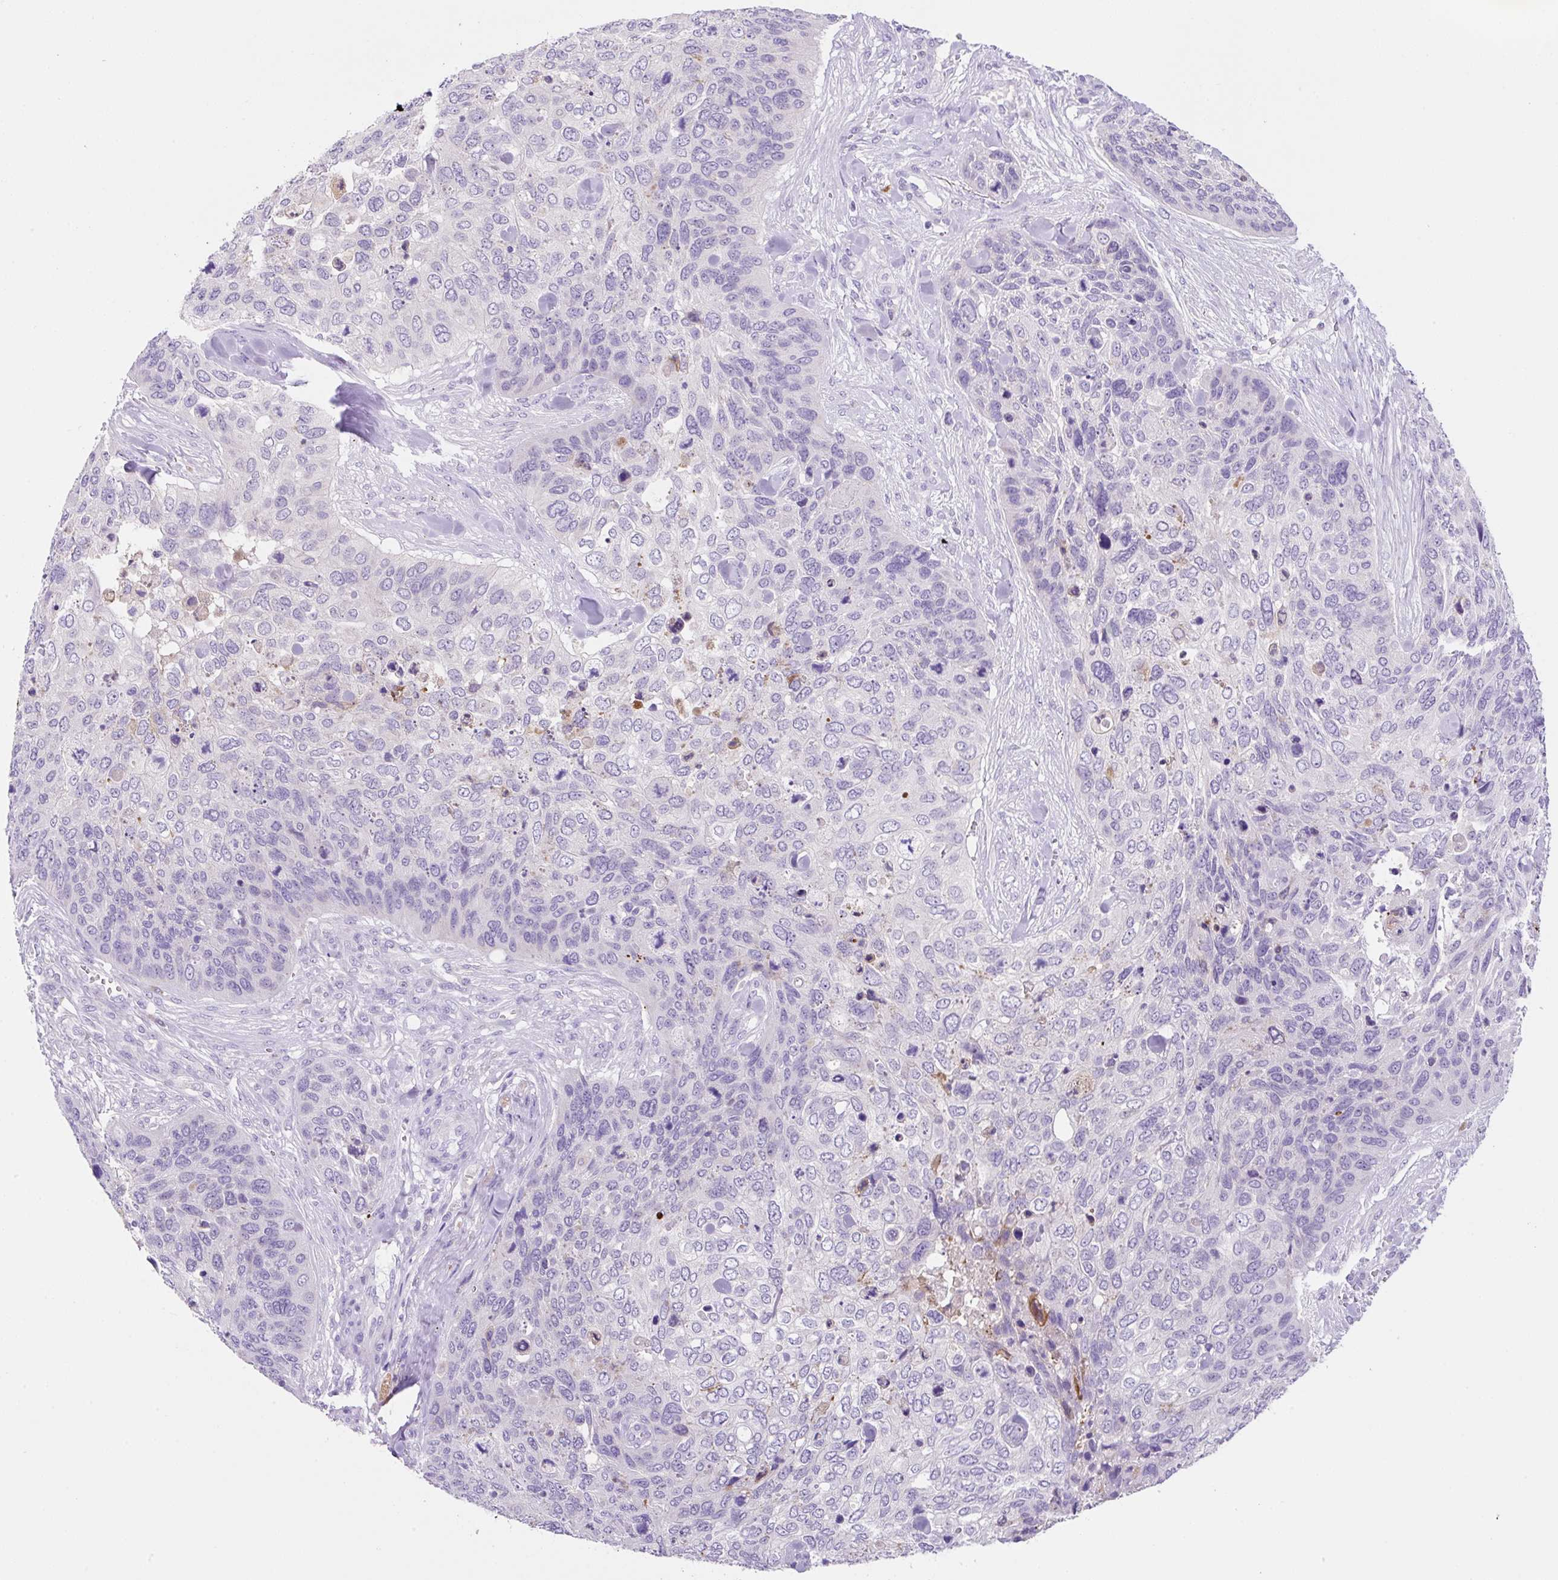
{"staining": {"intensity": "negative", "quantity": "none", "location": "none"}, "tissue": "skin cancer", "cell_type": "Tumor cells", "image_type": "cancer", "snomed": [{"axis": "morphology", "description": "Basal cell carcinoma"}, {"axis": "topography", "description": "Skin"}], "caption": "A micrograph of human skin cancer (basal cell carcinoma) is negative for staining in tumor cells.", "gene": "NDST3", "patient": {"sex": "female", "age": 74}}